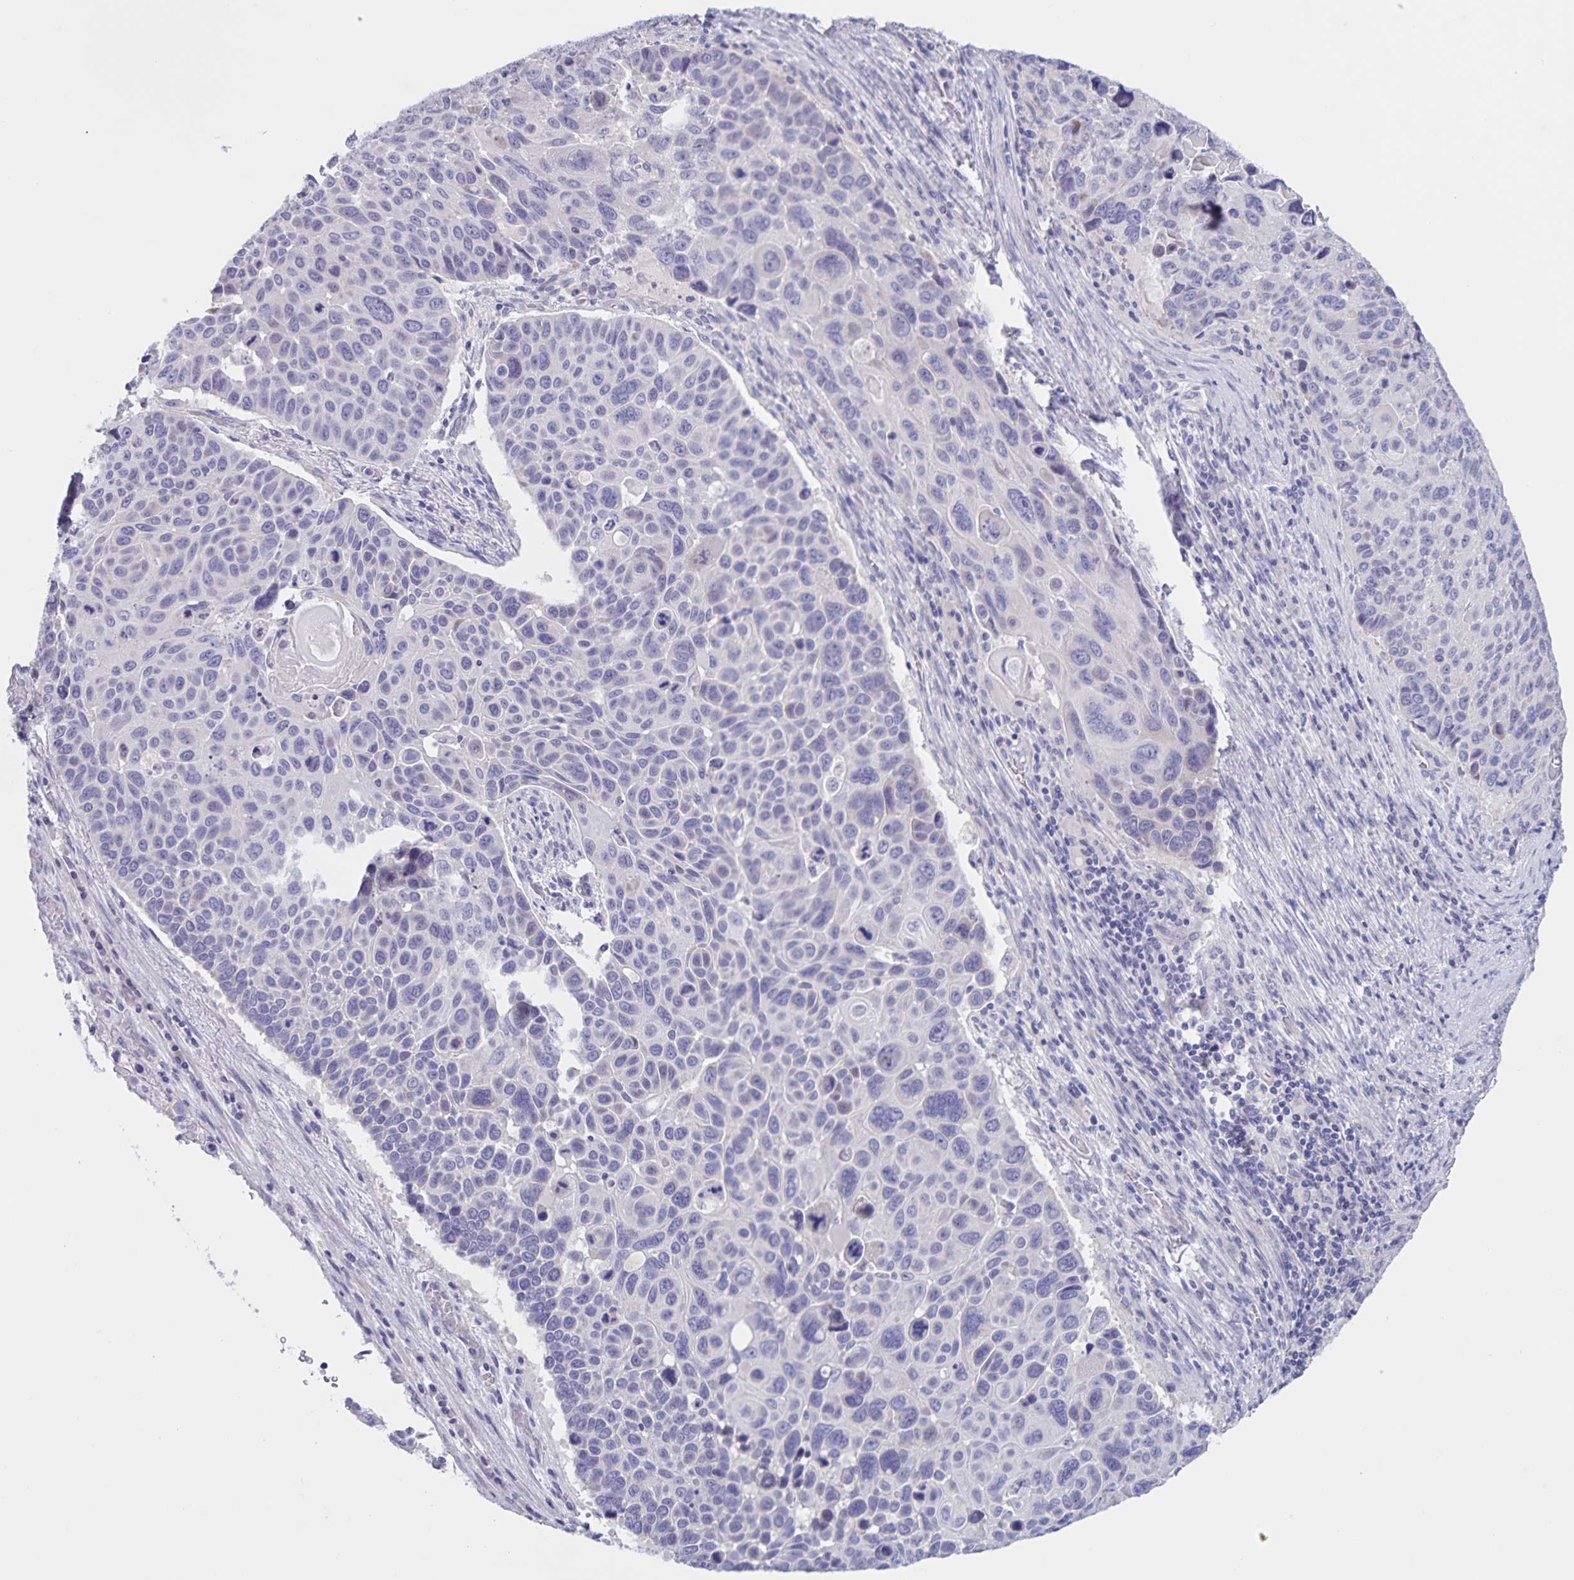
{"staining": {"intensity": "negative", "quantity": "none", "location": "none"}, "tissue": "lung cancer", "cell_type": "Tumor cells", "image_type": "cancer", "snomed": [{"axis": "morphology", "description": "Squamous cell carcinoma, NOS"}, {"axis": "topography", "description": "Lung"}], "caption": "High magnification brightfield microscopy of lung cancer (squamous cell carcinoma) stained with DAB (3,3'-diaminobenzidine) (brown) and counterstained with hematoxylin (blue): tumor cells show no significant positivity.", "gene": "DMGDH", "patient": {"sex": "male", "age": 68}}